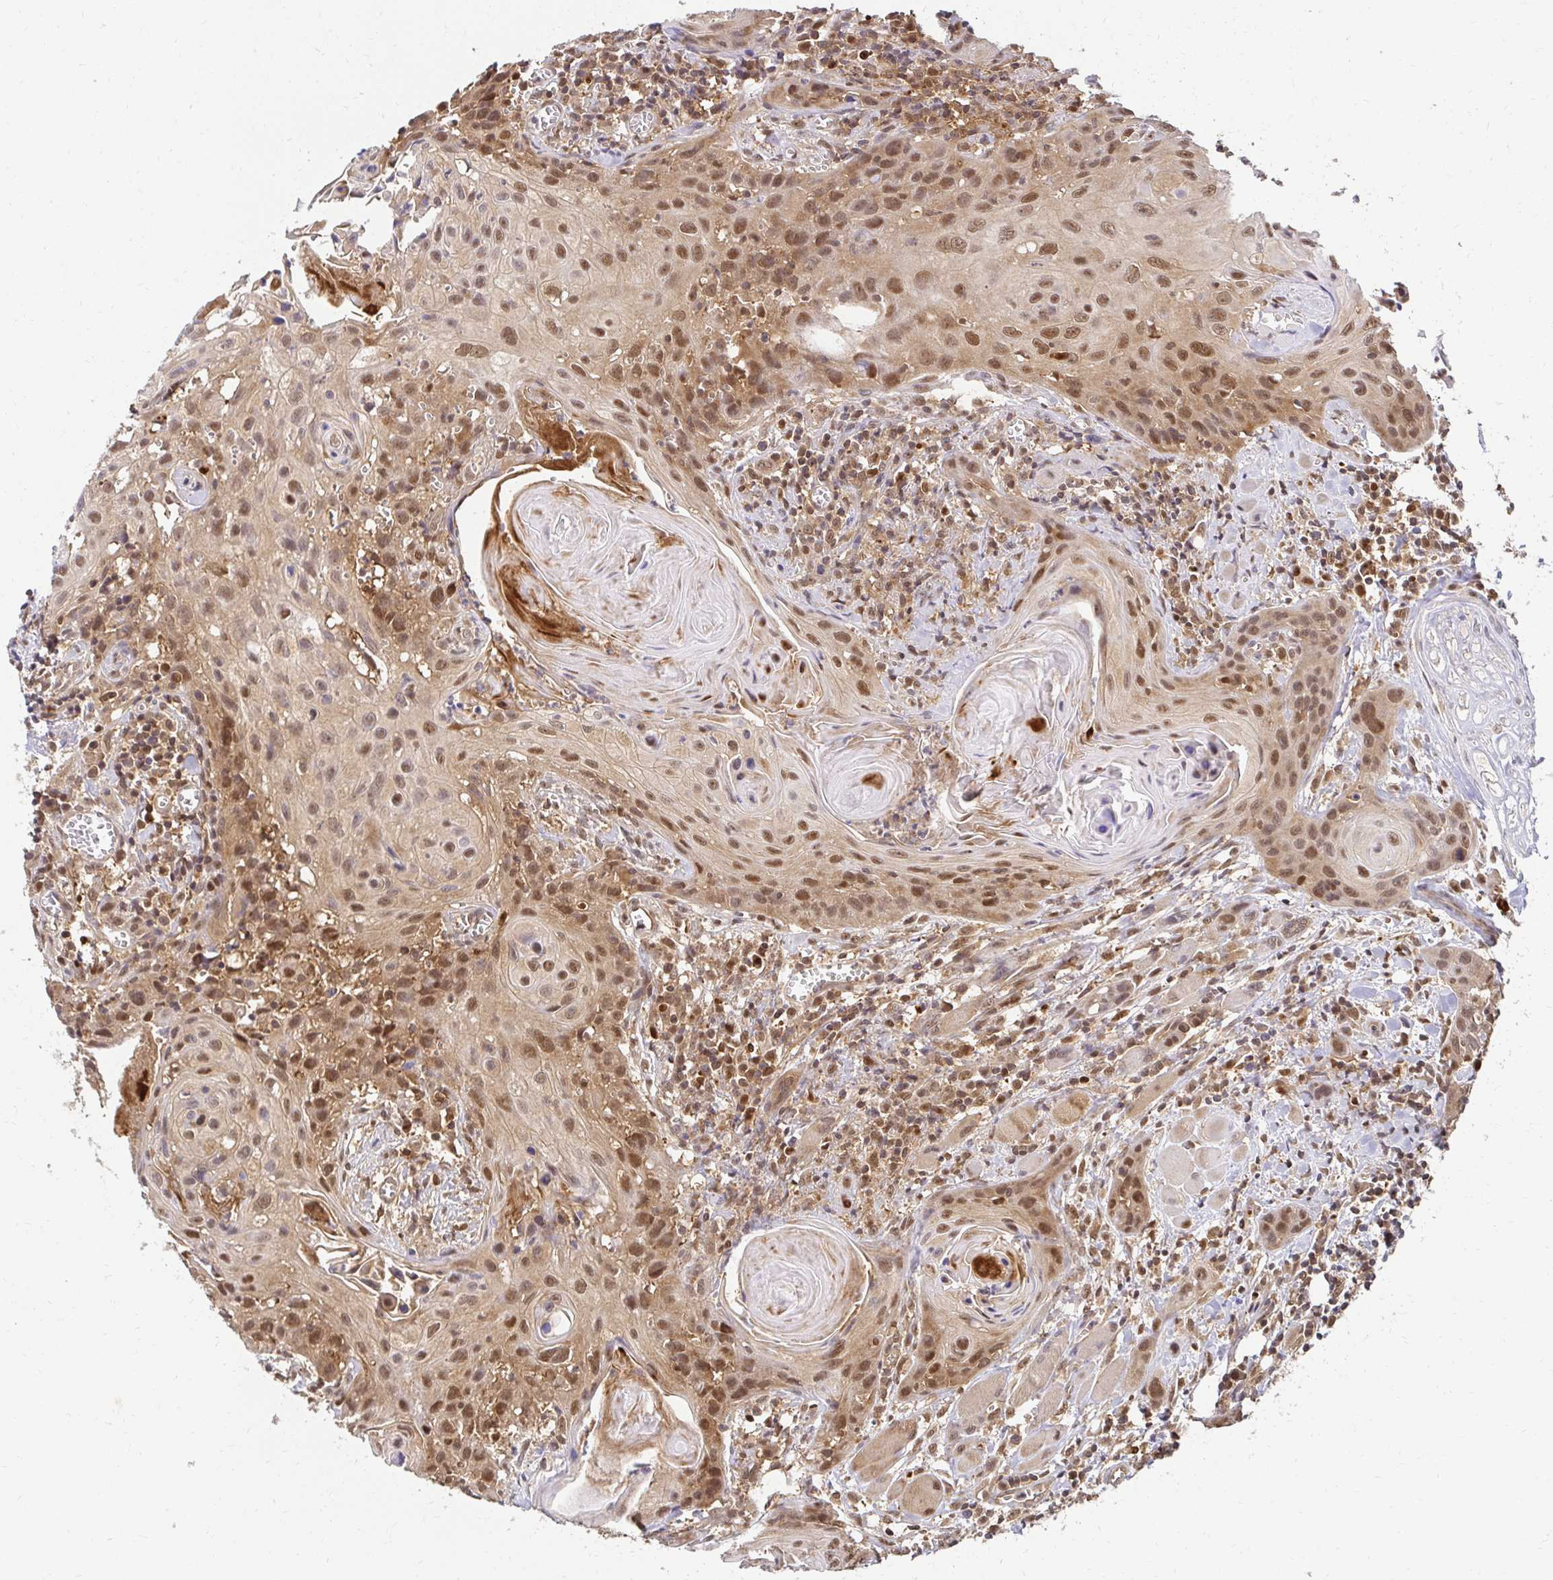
{"staining": {"intensity": "moderate", "quantity": ">75%", "location": "nuclear"}, "tissue": "head and neck cancer", "cell_type": "Tumor cells", "image_type": "cancer", "snomed": [{"axis": "morphology", "description": "Squamous cell carcinoma, NOS"}, {"axis": "topography", "description": "Oral tissue"}, {"axis": "topography", "description": "Head-Neck"}], "caption": "IHC (DAB (3,3'-diaminobenzidine)) staining of human head and neck cancer (squamous cell carcinoma) demonstrates moderate nuclear protein expression in approximately >75% of tumor cells.", "gene": "PSMA4", "patient": {"sex": "male", "age": 58}}